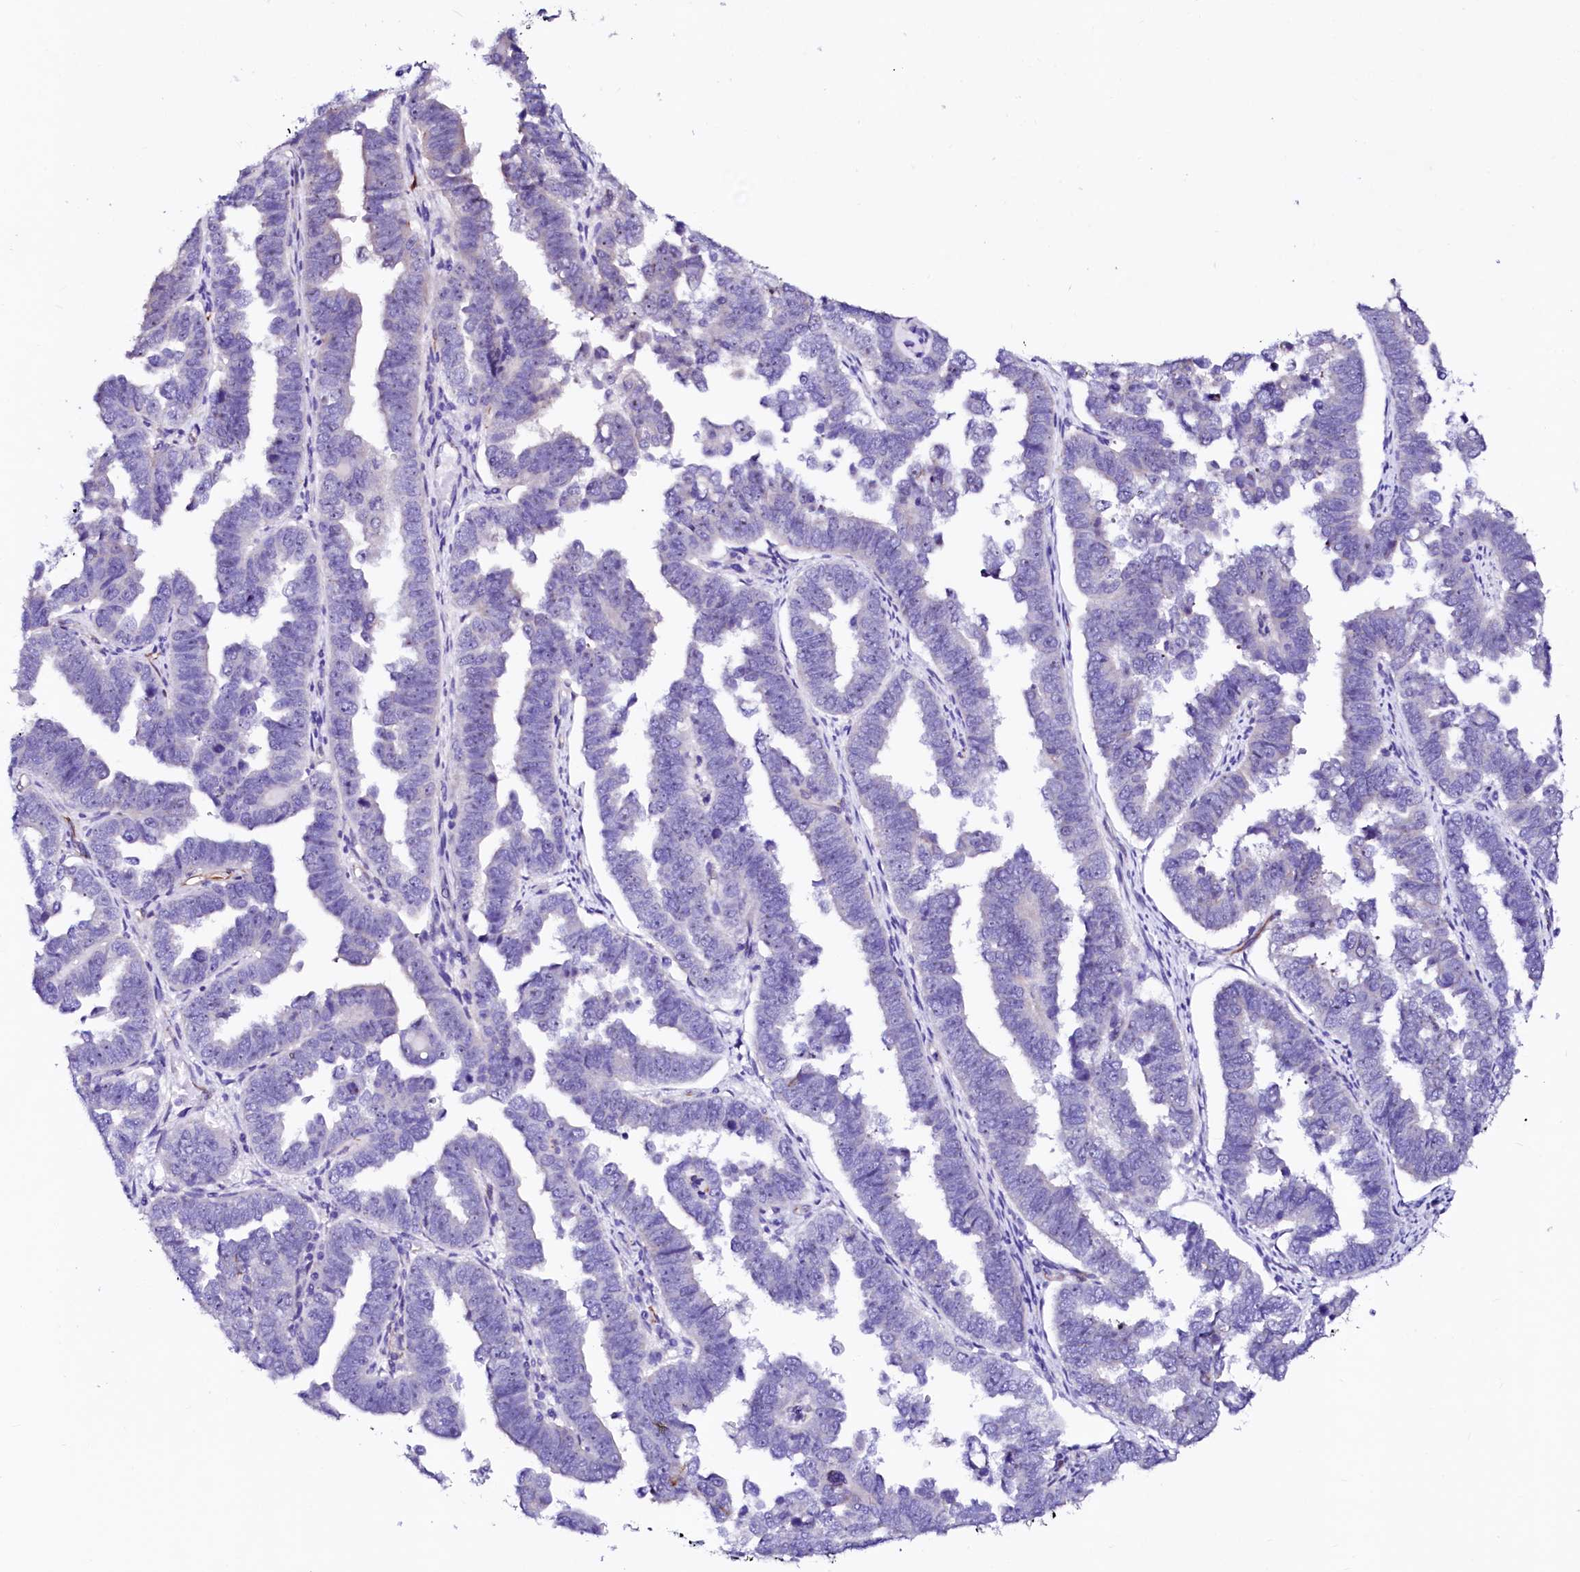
{"staining": {"intensity": "negative", "quantity": "none", "location": "none"}, "tissue": "endometrial cancer", "cell_type": "Tumor cells", "image_type": "cancer", "snomed": [{"axis": "morphology", "description": "Adenocarcinoma, NOS"}, {"axis": "topography", "description": "Endometrium"}], "caption": "Micrograph shows no significant protein staining in tumor cells of endometrial adenocarcinoma. (DAB immunohistochemistry (IHC) with hematoxylin counter stain).", "gene": "SFR1", "patient": {"sex": "female", "age": 75}}